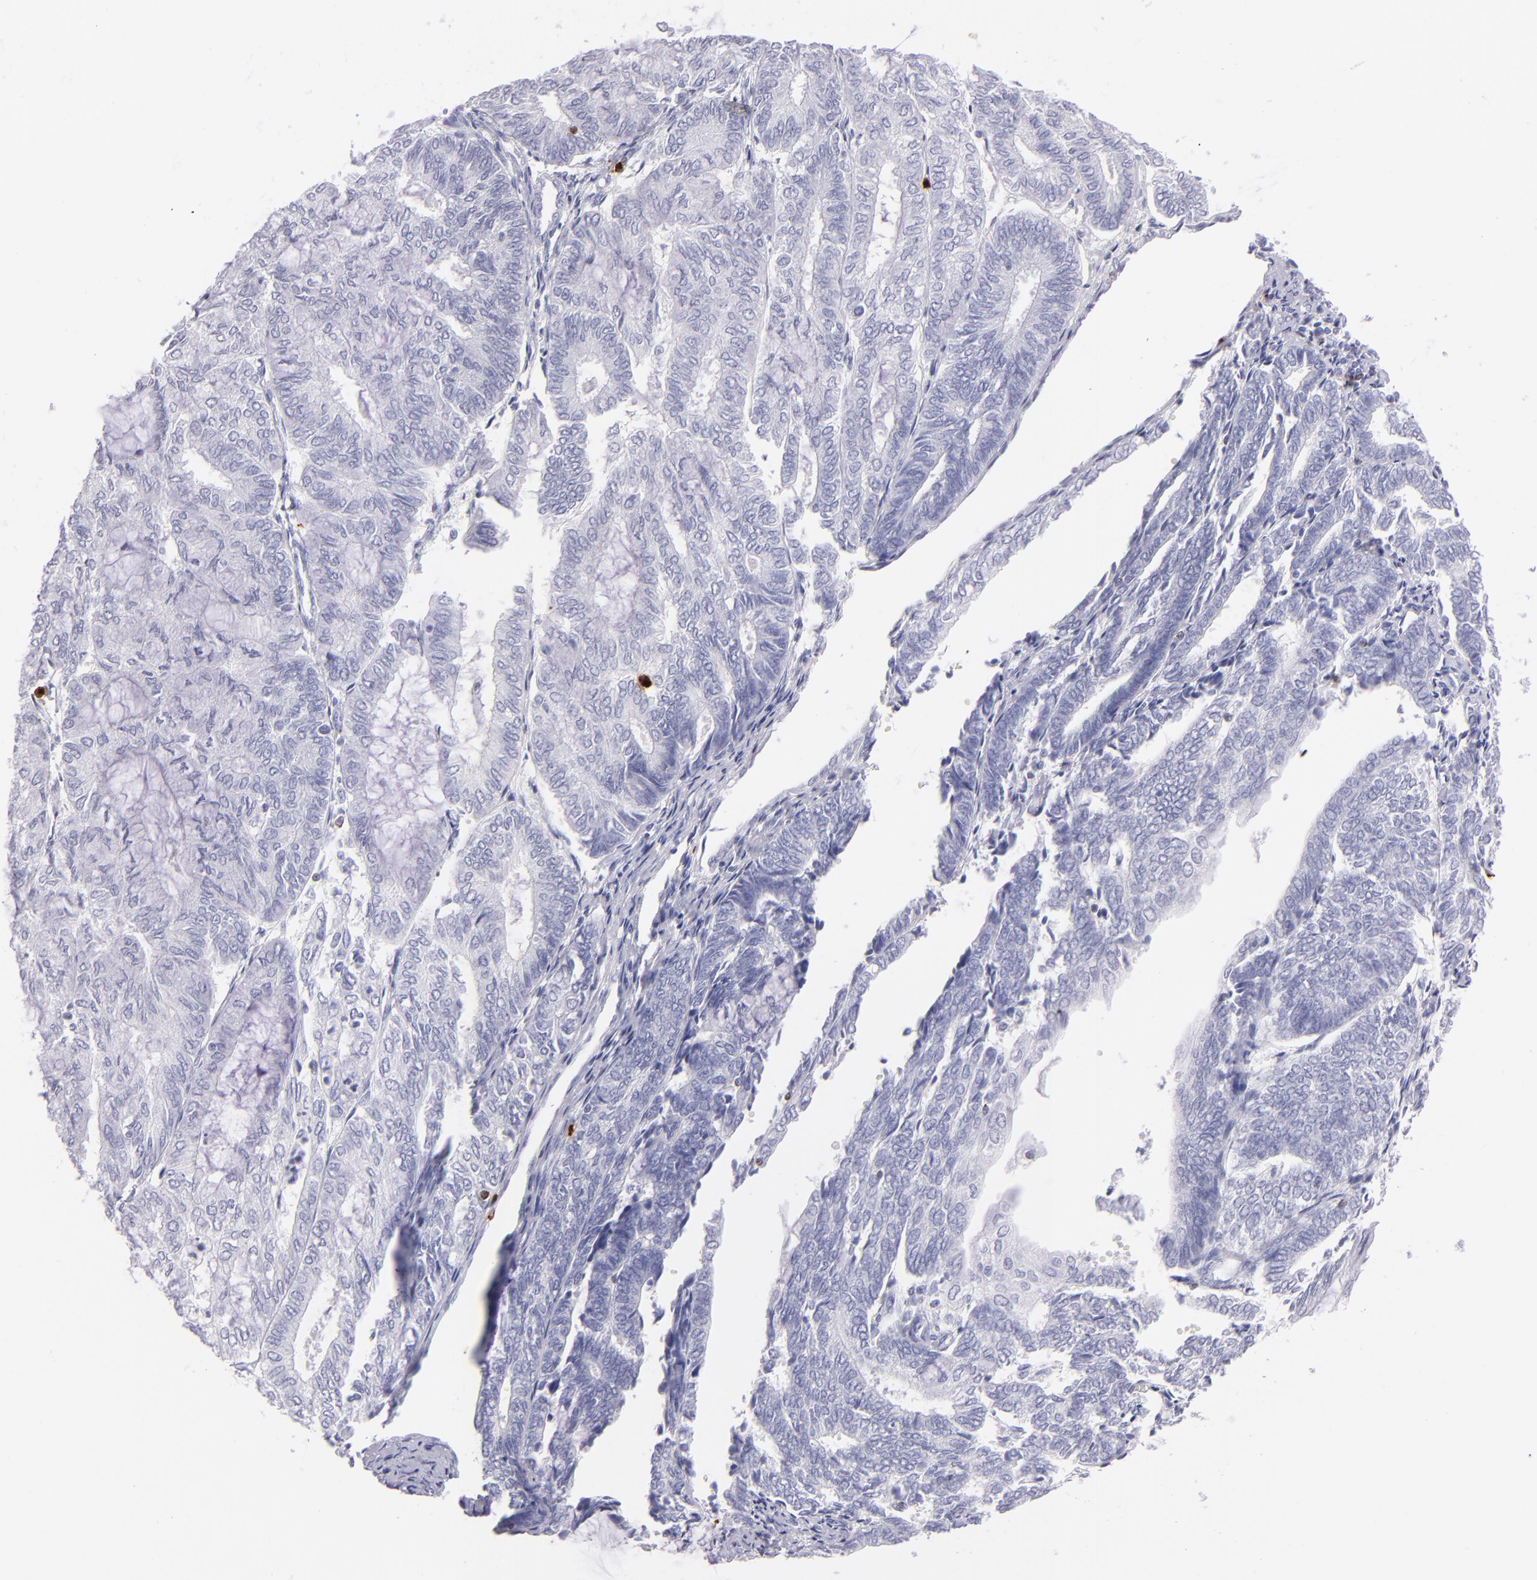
{"staining": {"intensity": "negative", "quantity": "none", "location": "none"}, "tissue": "endometrial cancer", "cell_type": "Tumor cells", "image_type": "cancer", "snomed": [{"axis": "morphology", "description": "Adenocarcinoma, NOS"}, {"axis": "topography", "description": "Endometrium"}], "caption": "IHC micrograph of adenocarcinoma (endometrial) stained for a protein (brown), which exhibits no expression in tumor cells. The staining was performed using DAB (3,3'-diaminobenzidine) to visualize the protein expression in brown, while the nuclei were stained in blue with hematoxylin (Magnification: 20x).", "gene": "PRF1", "patient": {"sex": "female", "age": 59}}